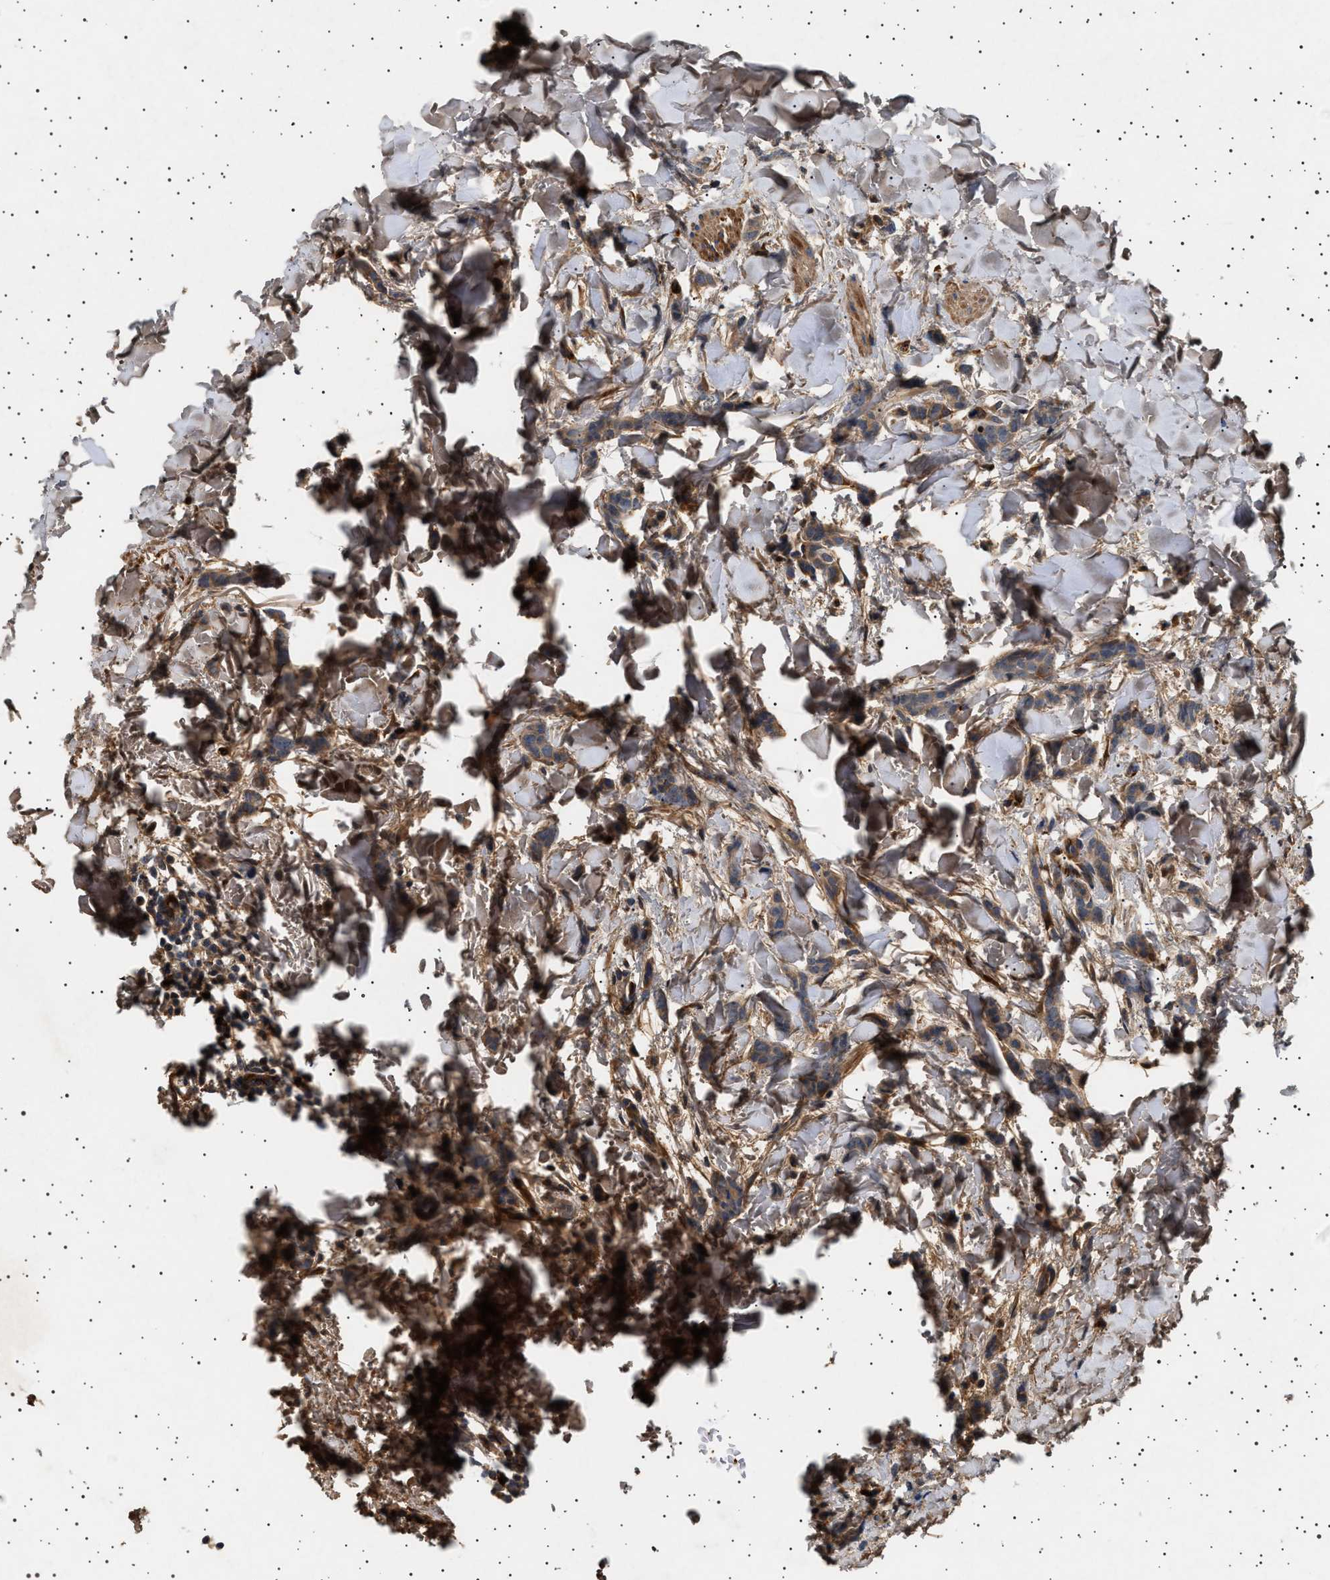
{"staining": {"intensity": "weak", "quantity": ">75%", "location": "cytoplasmic/membranous"}, "tissue": "breast cancer", "cell_type": "Tumor cells", "image_type": "cancer", "snomed": [{"axis": "morphology", "description": "Lobular carcinoma"}, {"axis": "topography", "description": "Skin"}, {"axis": "topography", "description": "Breast"}], "caption": "Immunohistochemistry of human breast lobular carcinoma demonstrates low levels of weak cytoplasmic/membranous positivity in approximately >75% of tumor cells.", "gene": "FICD", "patient": {"sex": "female", "age": 46}}